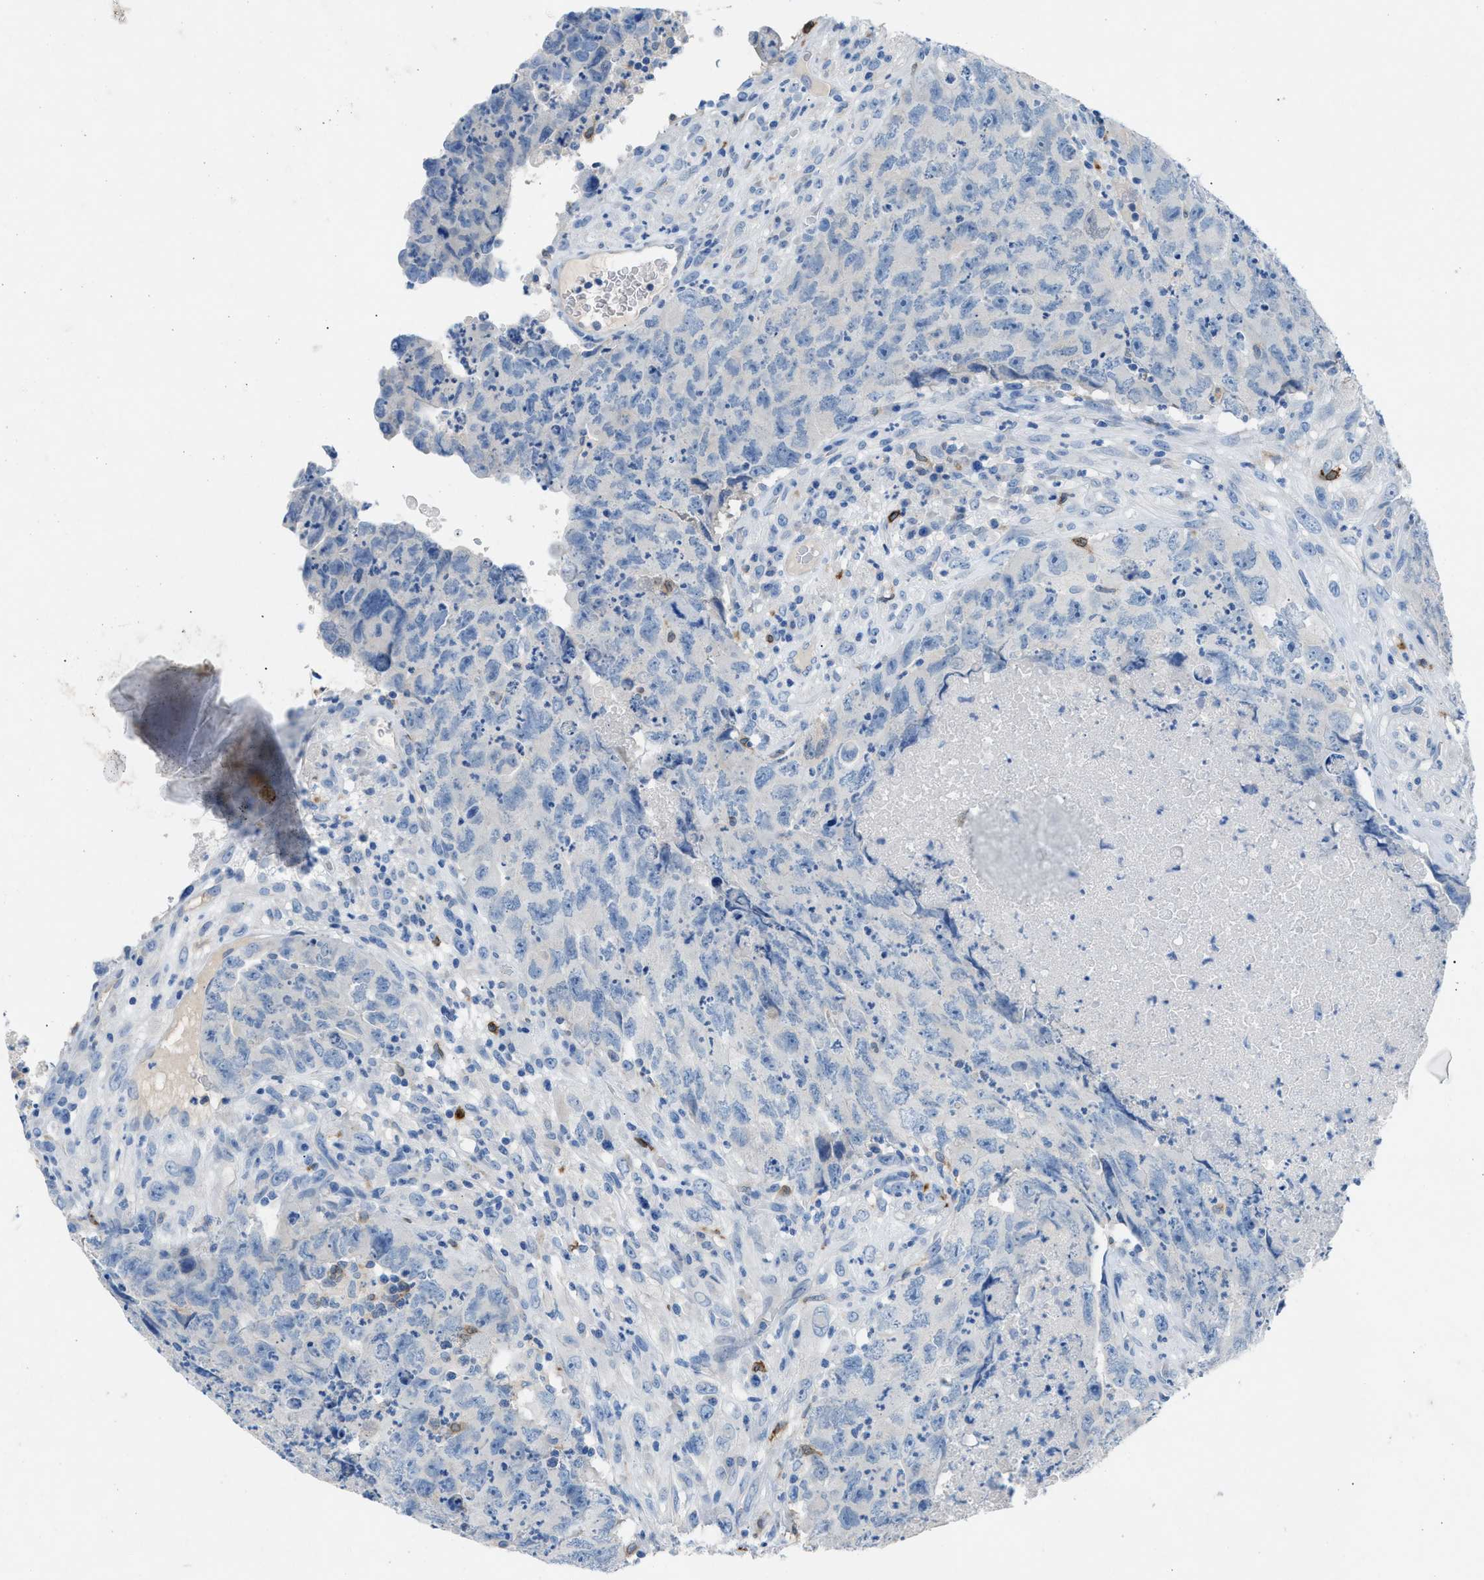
{"staining": {"intensity": "negative", "quantity": "none", "location": "none"}, "tissue": "testis cancer", "cell_type": "Tumor cells", "image_type": "cancer", "snomed": [{"axis": "morphology", "description": "Carcinoma, Embryonal, NOS"}, {"axis": "topography", "description": "Testis"}], "caption": "This image is of testis cancer (embryonal carcinoma) stained with IHC to label a protein in brown with the nuclei are counter-stained blue. There is no positivity in tumor cells. (DAB (3,3'-diaminobenzidine) immunohistochemistry (IHC) visualized using brightfield microscopy, high magnification).", "gene": "CLEC10A", "patient": {"sex": "male", "age": 32}}